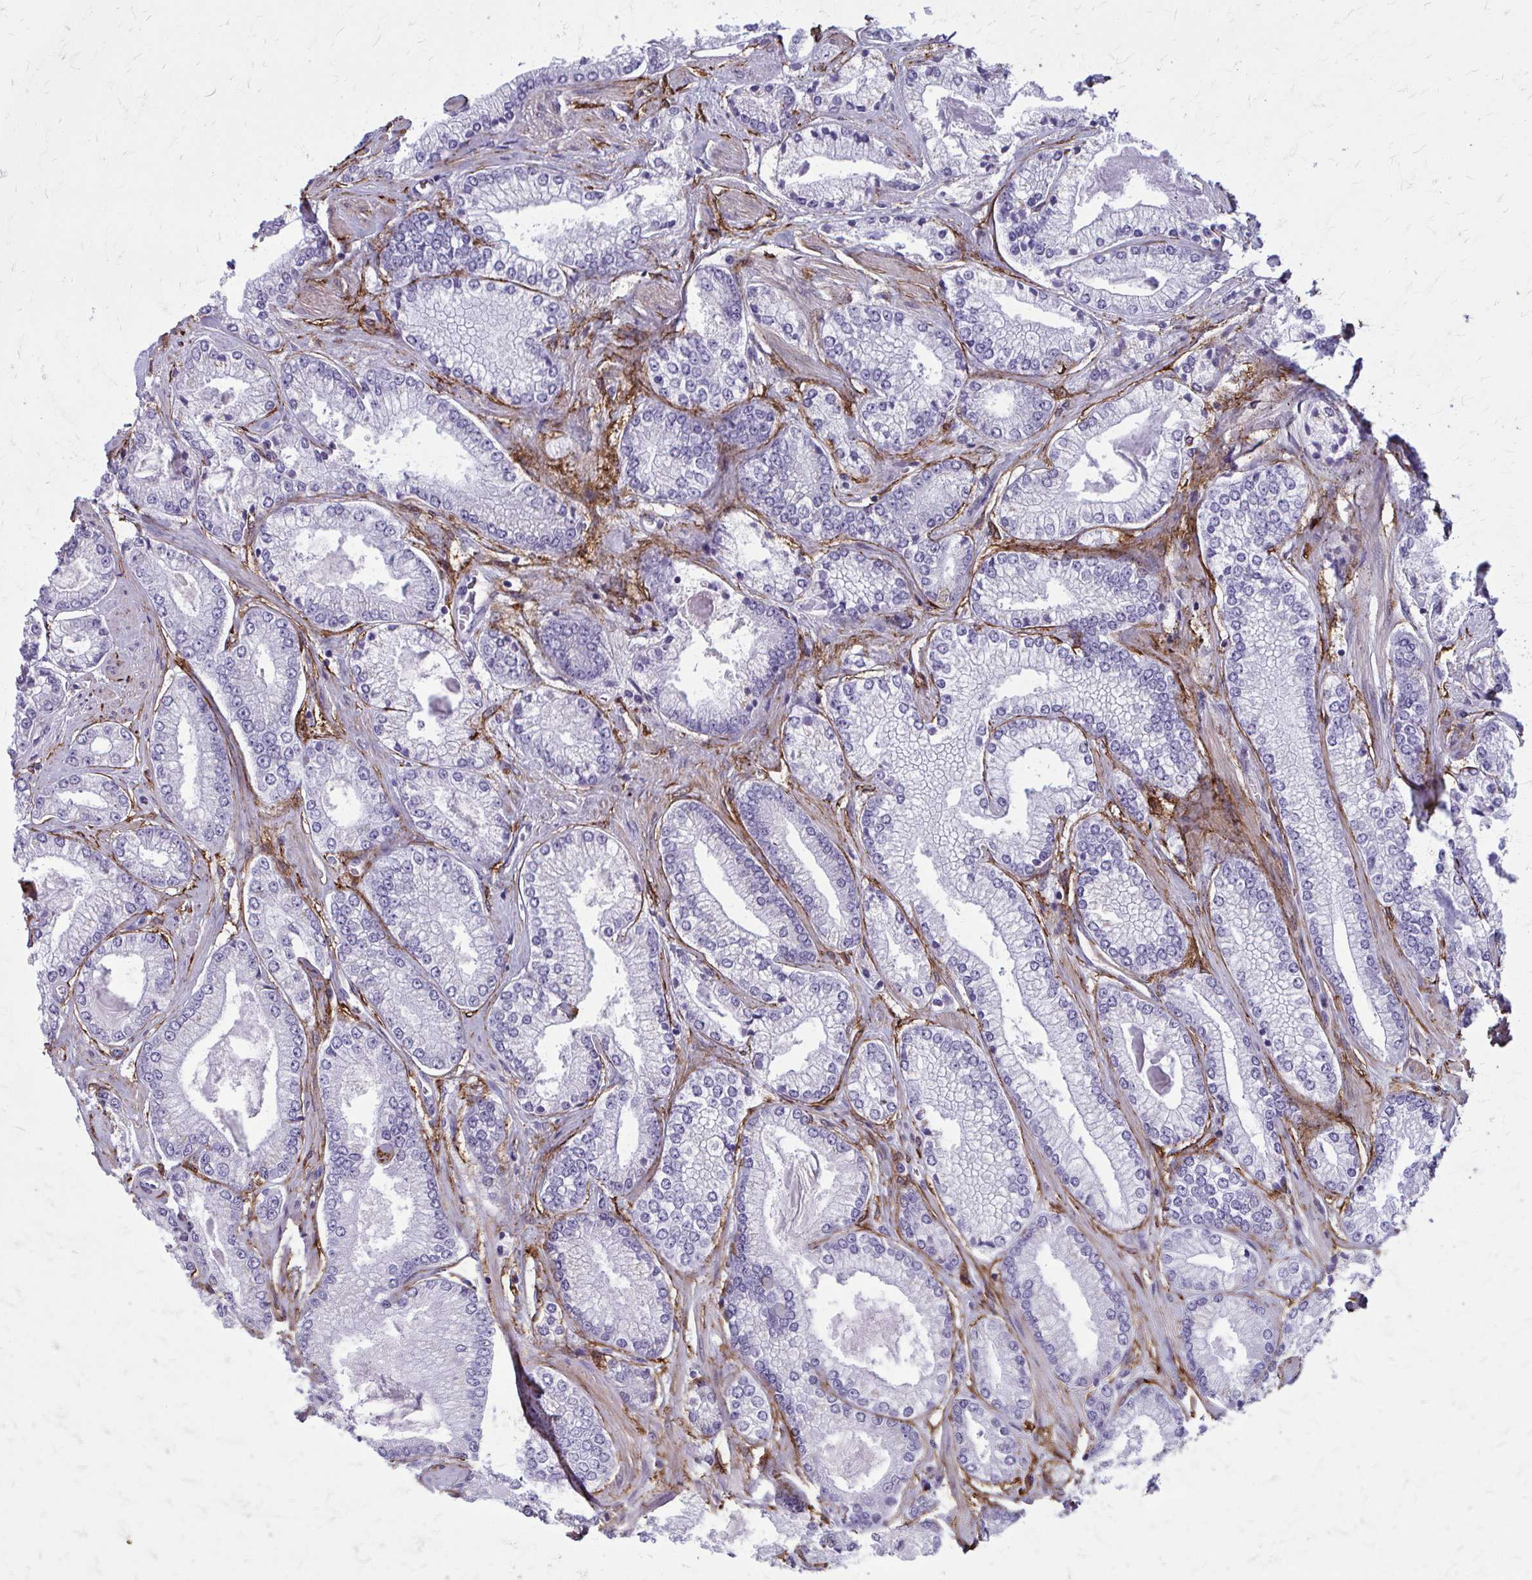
{"staining": {"intensity": "negative", "quantity": "none", "location": "none"}, "tissue": "prostate cancer", "cell_type": "Tumor cells", "image_type": "cancer", "snomed": [{"axis": "morphology", "description": "Adenocarcinoma, Low grade"}, {"axis": "topography", "description": "Prostate"}], "caption": "This is an immunohistochemistry photomicrograph of human prostate low-grade adenocarcinoma. There is no positivity in tumor cells.", "gene": "AKAP12", "patient": {"sex": "male", "age": 67}}